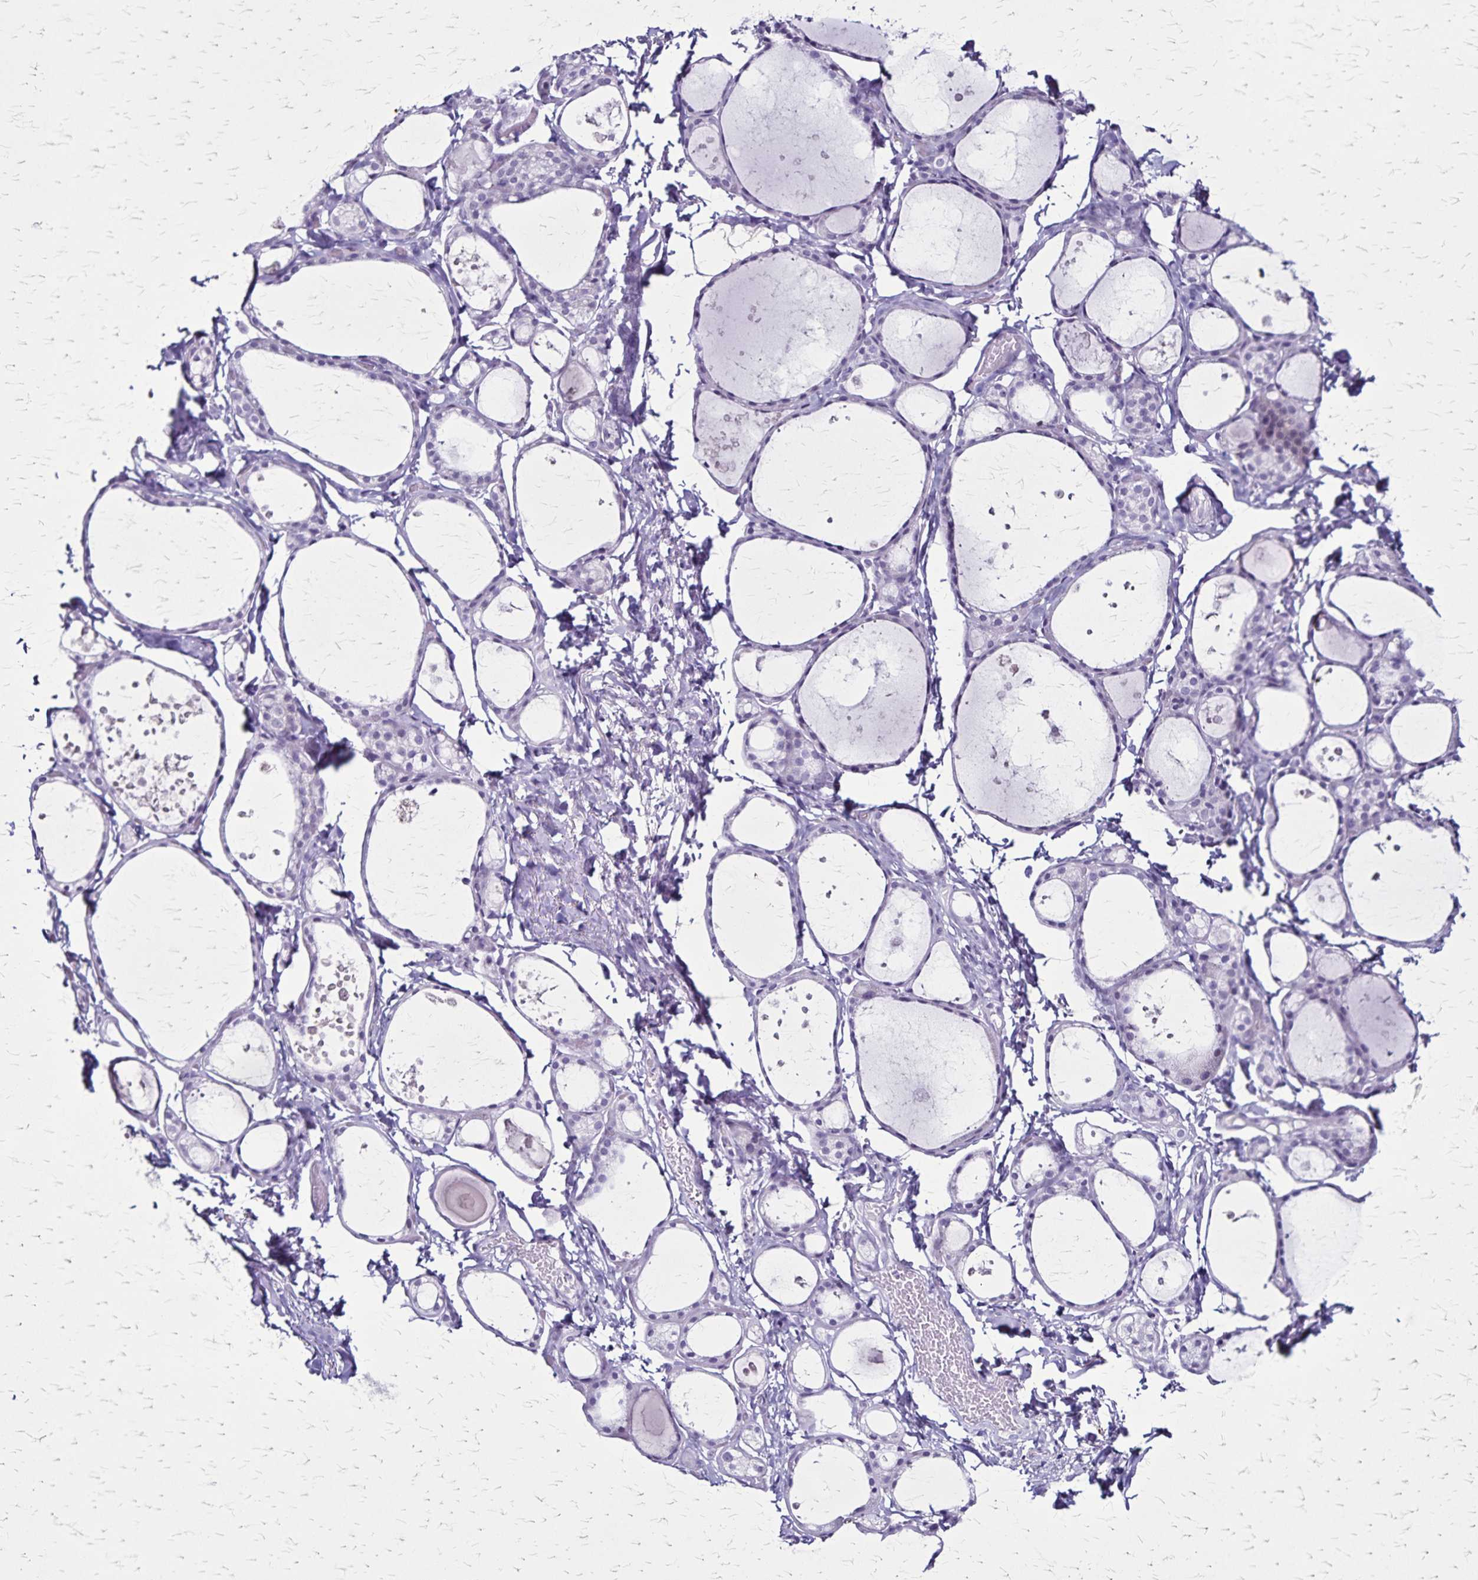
{"staining": {"intensity": "negative", "quantity": "none", "location": "none"}, "tissue": "thyroid gland", "cell_type": "Glandular cells", "image_type": "normal", "snomed": [{"axis": "morphology", "description": "Normal tissue, NOS"}, {"axis": "topography", "description": "Thyroid gland"}], "caption": "This is a photomicrograph of immunohistochemistry (IHC) staining of benign thyroid gland, which shows no positivity in glandular cells. Nuclei are stained in blue.", "gene": "KRT2", "patient": {"sex": "male", "age": 68}}